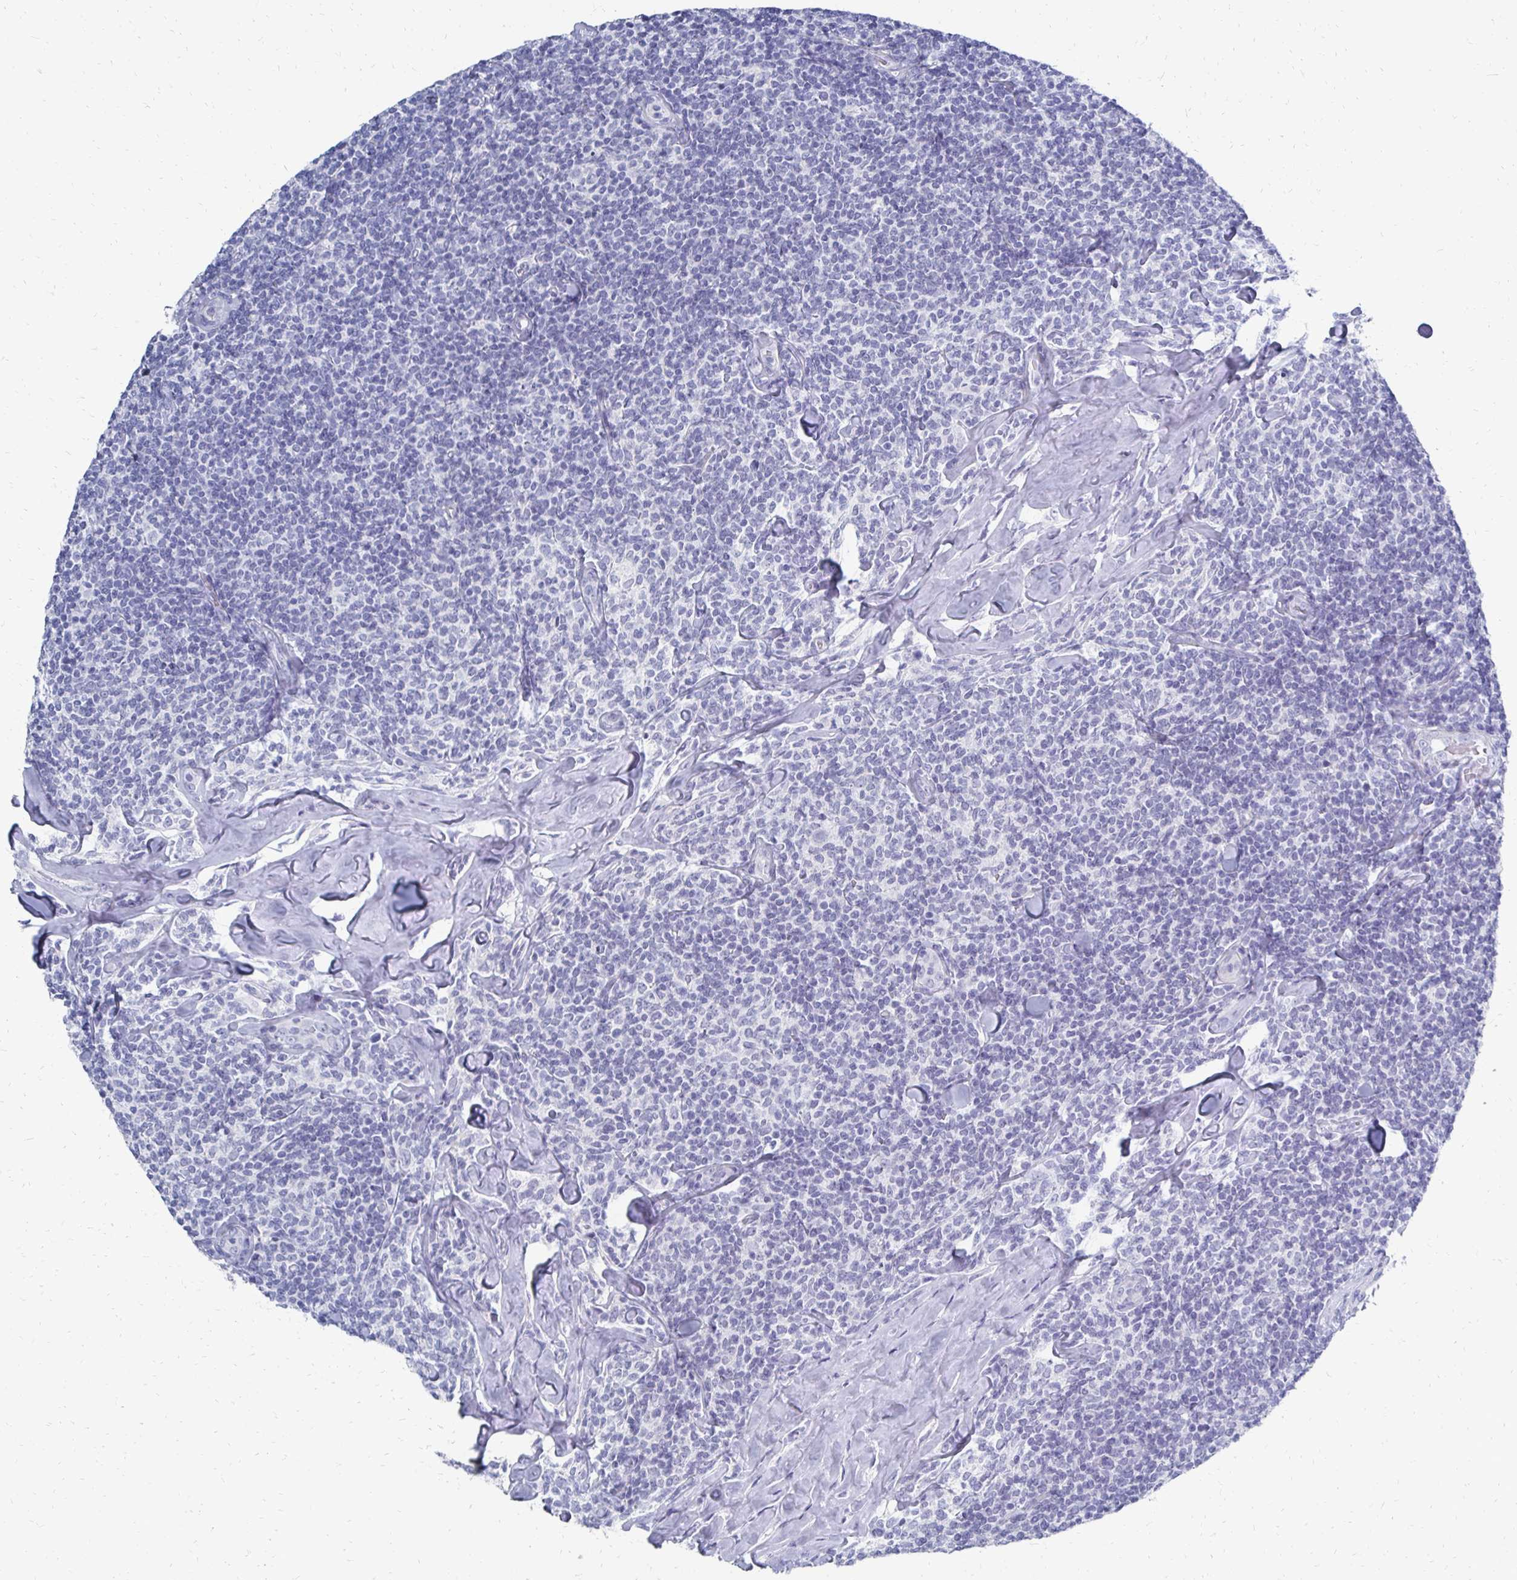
{"staining": {"intensity": "negative", "quantity": "none", "location": "none"}, "tissue": "lymphoma", "cell_type": "Tumor cells", "image_type": "cancer", "snomed": [{"axis": "morphology", "description": "Malignant lymphoma, non-Hodgkin's type, Low grade"}, {"axis": "topography", "description": "Lymph node"}], "caption": "Human lymphoma stained for a protein using immunohistochemistry demonstrates no staining in tumor cells.", "gene": "SYCP3", "patient": {"sex": "female", "age": 56}}